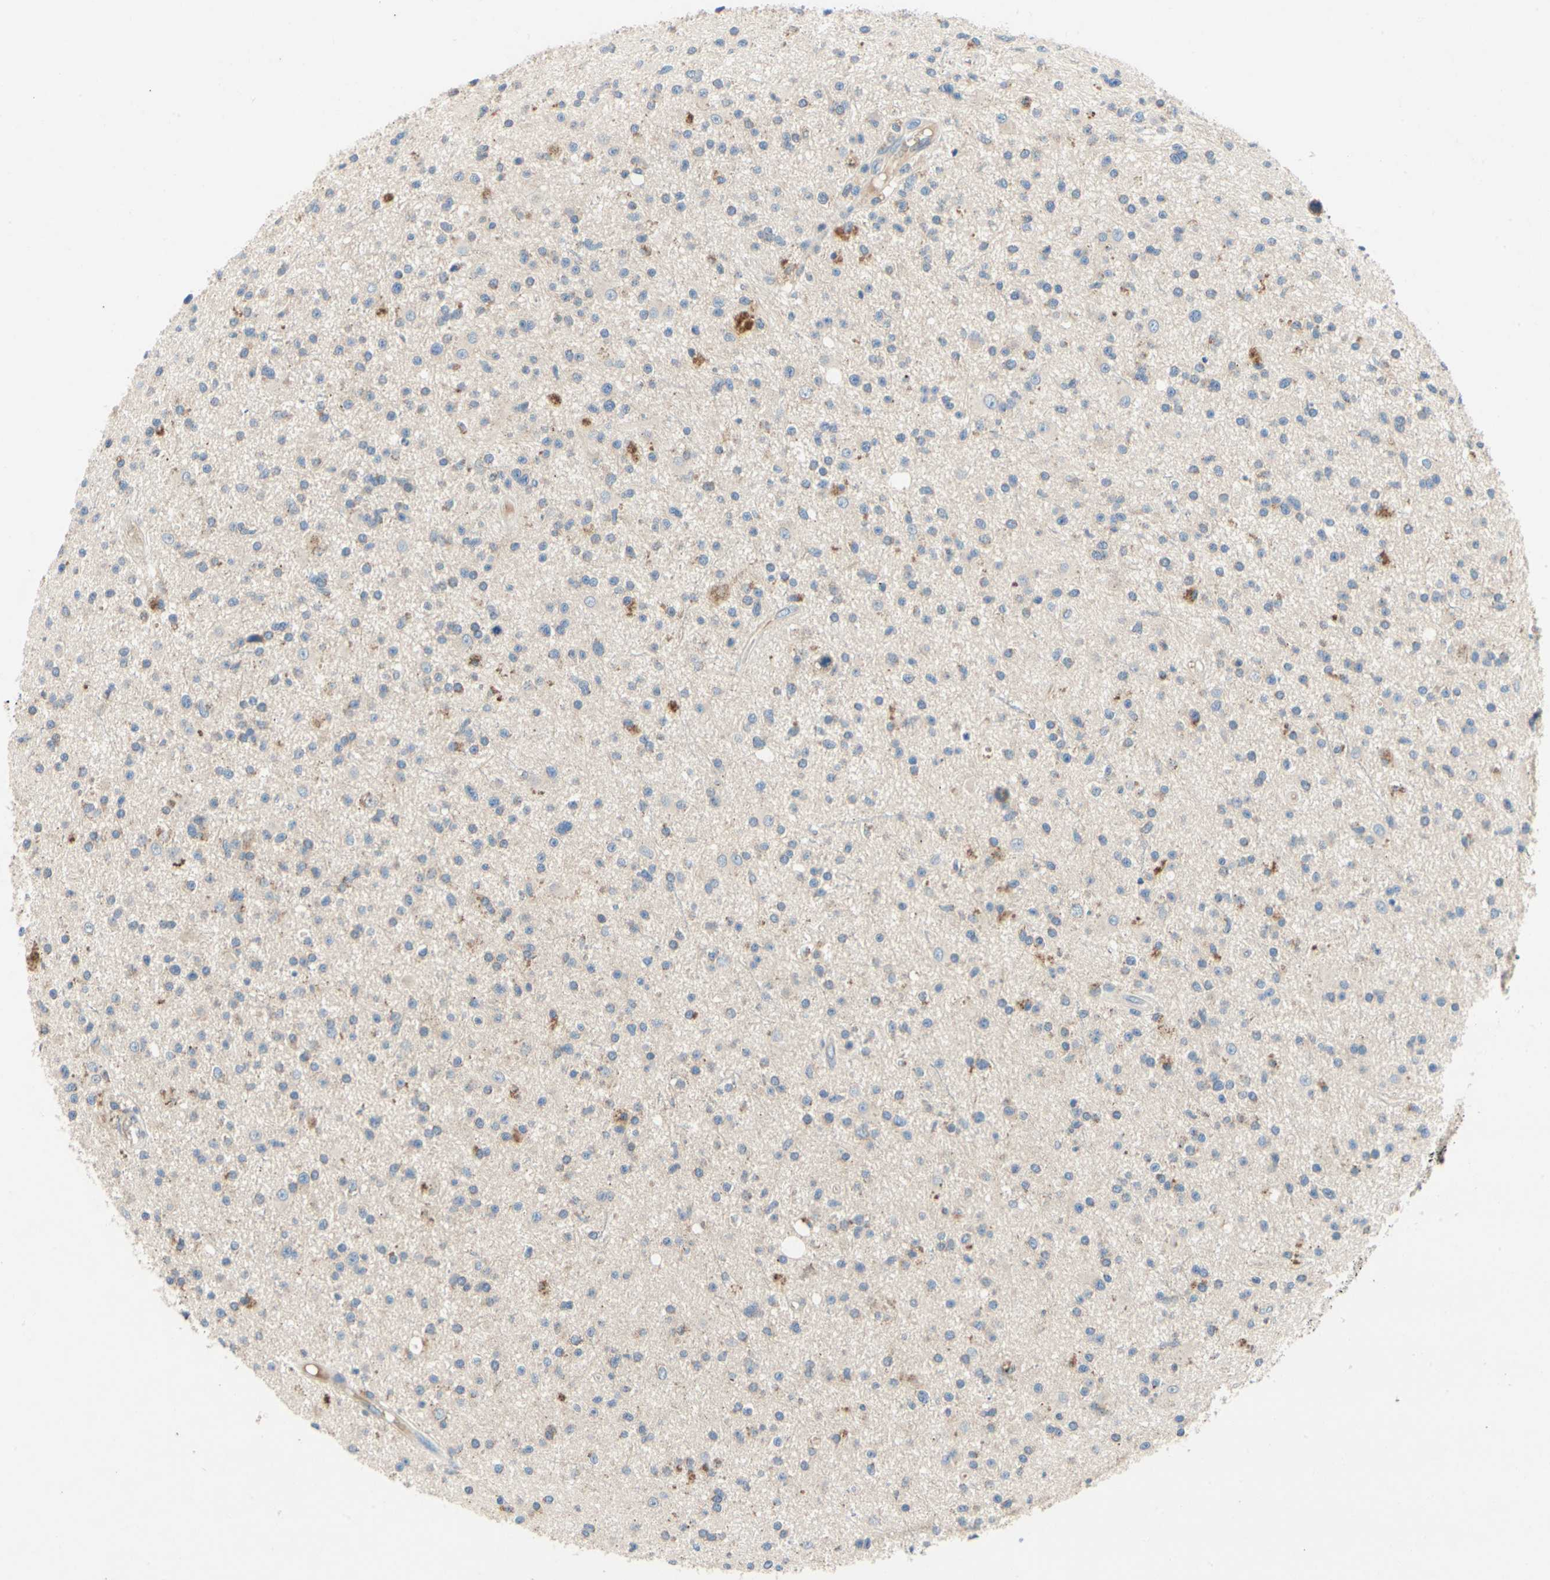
{"staining": {"intensity": "weak", "quantity": "25%-75%", "location": "cytoplasmic/membranous"}, "tissue": "glioma", "cell_type": "Tumor cells", "image_type": "cancer", "snomed": [{"axis": "morphology", "description": "Glioma, malignant, High grade"}, {"axis": "topography", "description": "Brain"}], "caption": "Immunohistochemical staining of human malignant glioma (high-grade) displays low levels of weak cytoplasmic/membranous protein positivity in about 25%-75% of tumor cells. (Stains: DAB (3,3'-diaminobenzidine) in brown, nuclei in blue, Microscopy: brightfield microscopy at high magnification).", "gene": "KLHDC8B", "patient": {"sex": "male", "age": 33}}